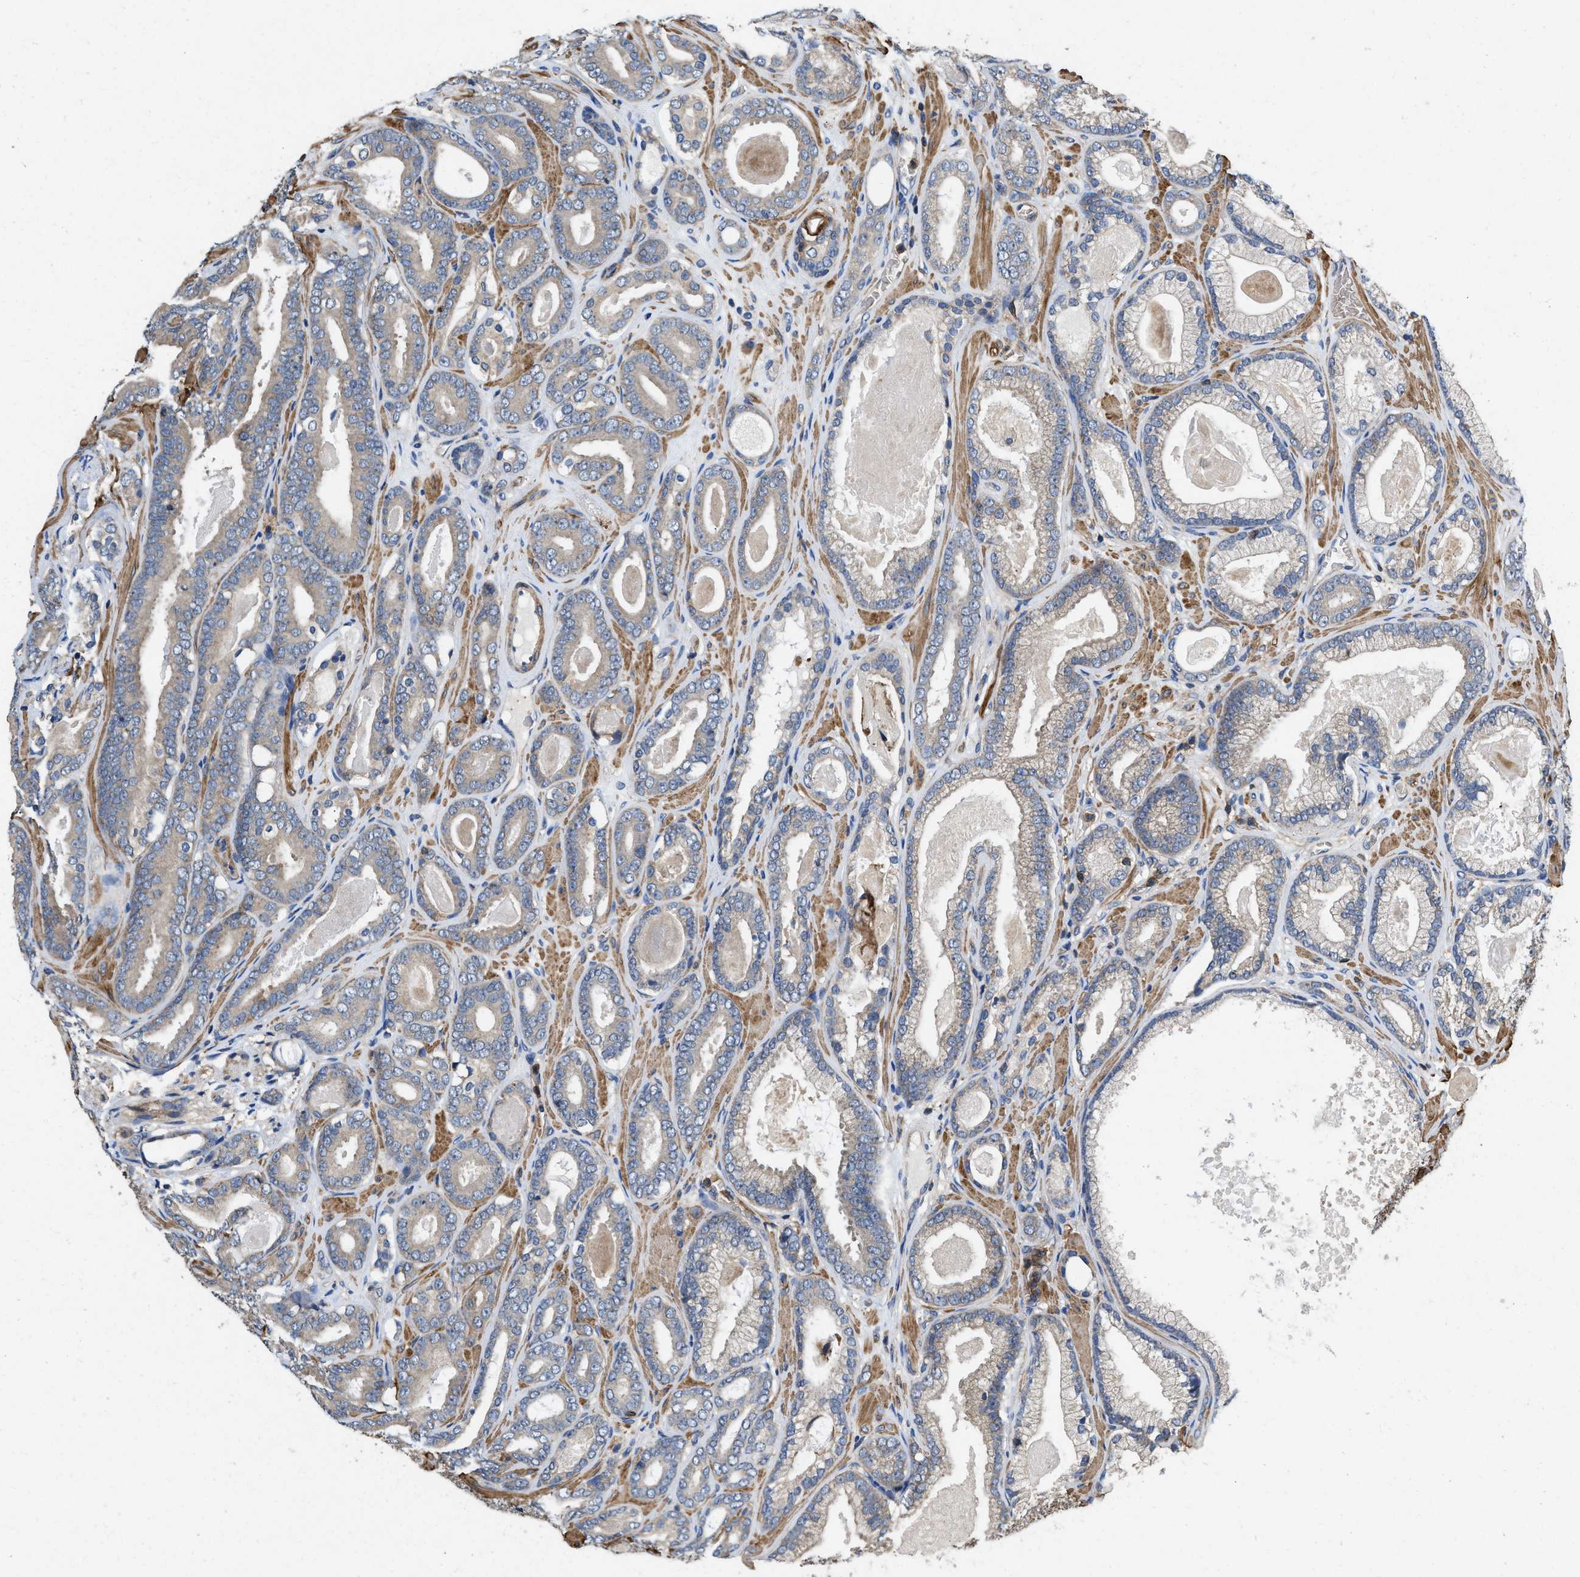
{"staining": {"intensity": "negative", "quantity": "none", "location": "none"}, "tissue": "prostate cancer", "cell_type": "Tumor cells", "image_type": "cancer", "snomed": [{"axis": "morphology", "description": "Adenocarcinoma, High grade"}, {"axis": "topography", "description": "Prostate"}], "caption": "A histopathology image of prostate high-grade adenocarcinoma stained for a protein reveals no brown staining in tumor cells.", "gene": "LINGO2", "patient": {"sex": "male", "age": 60}}